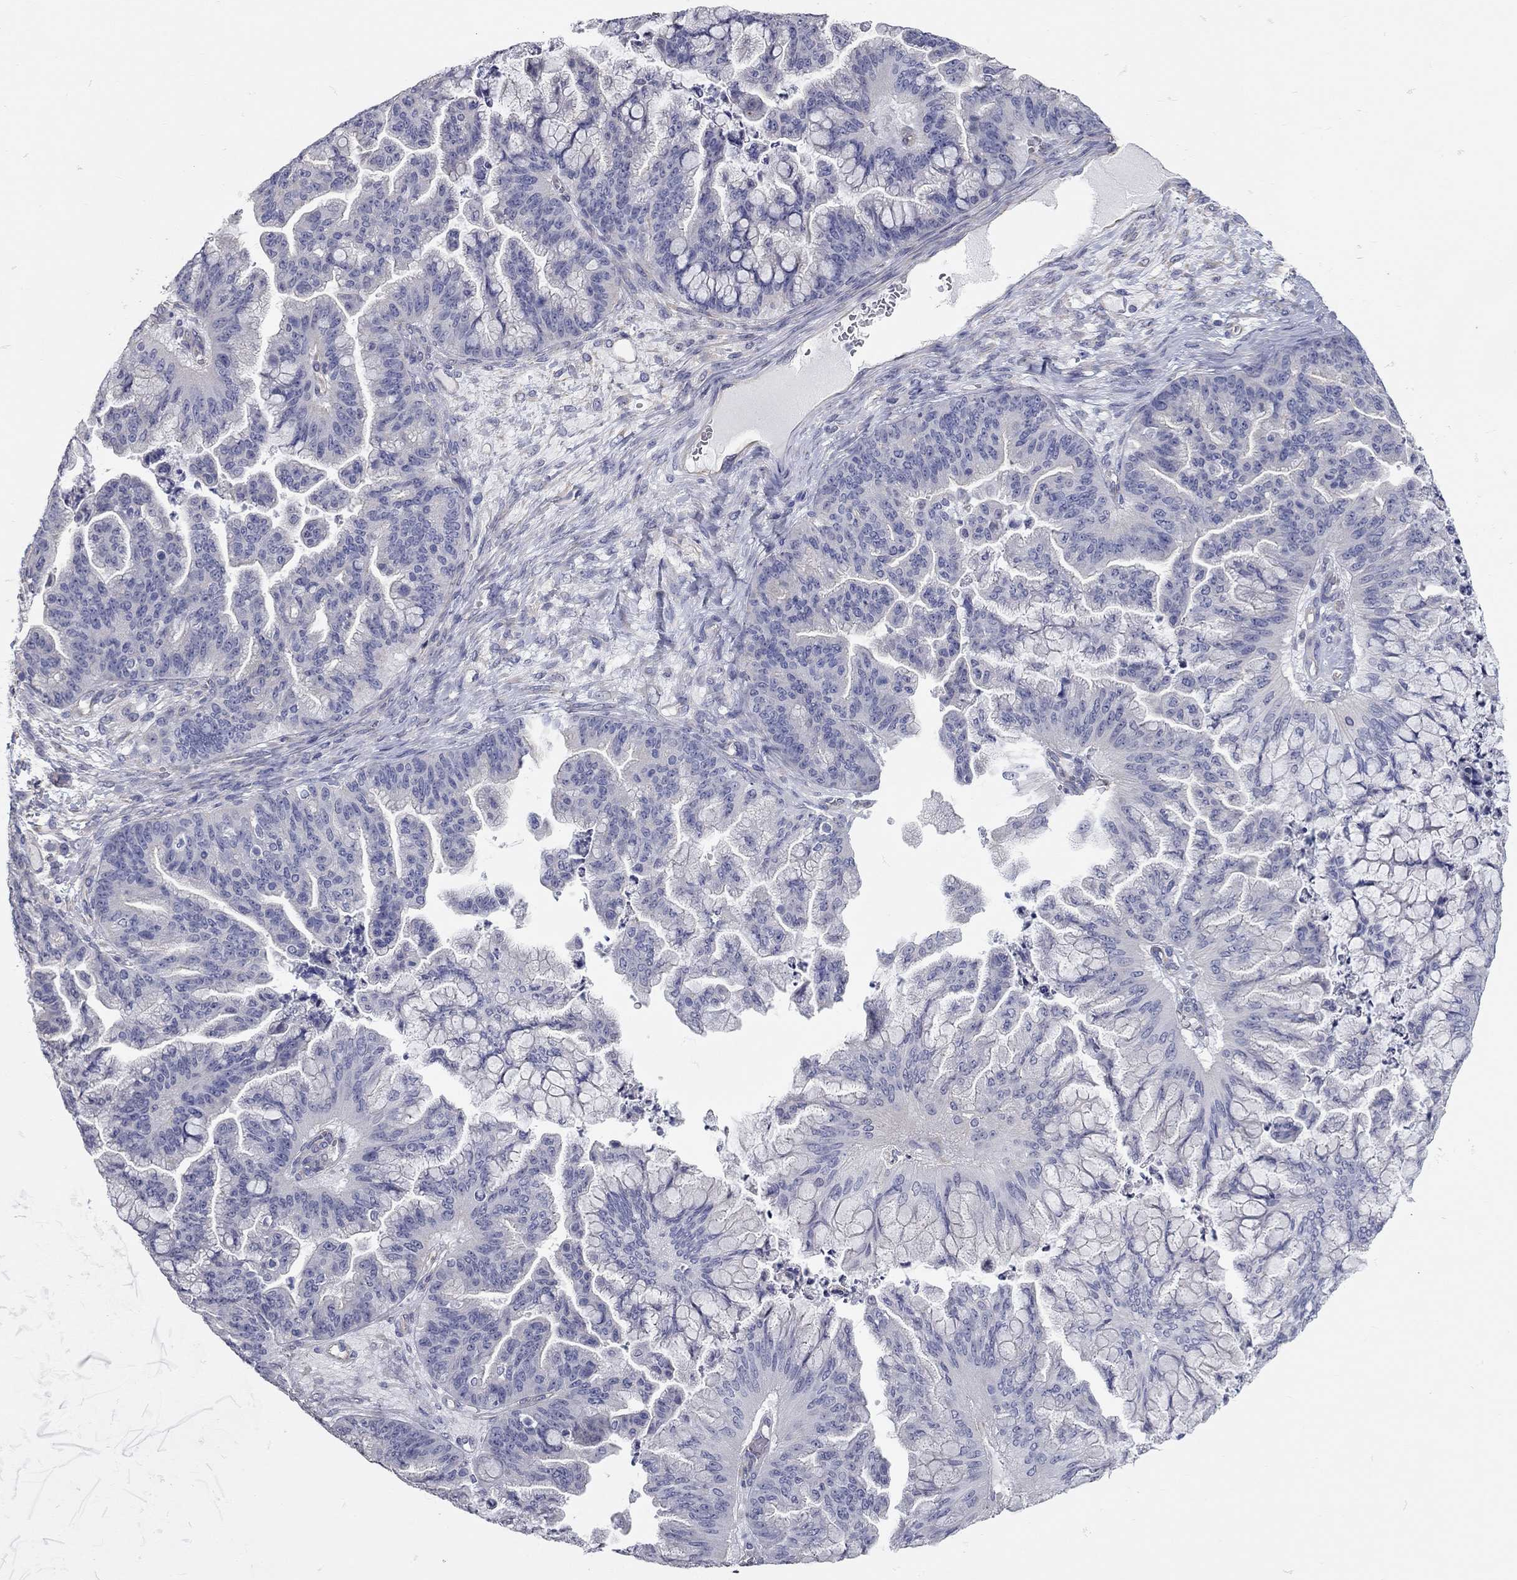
{"staining": {"intensity": "negative", "quantity": "none", "location": "none"}, "tissue": "ovarian cancer", "cell_type": "Tumor cells", "image_type": "cancer", "snomed": [{"axis": "morphology", "description": "Cystadenocarcinoma, mucinous, NOS"}, {"axis": "topography", "description": "Ovary"}], "caption": "This is a histopathology image of immunohistochemistry (IHC) staining of ovarian cancer (mucinous cystadenocarcinoma), which shows no staining in tumor cells.", "gene": "C10orf90", "patient": {"sex": "female", "age": 67}}